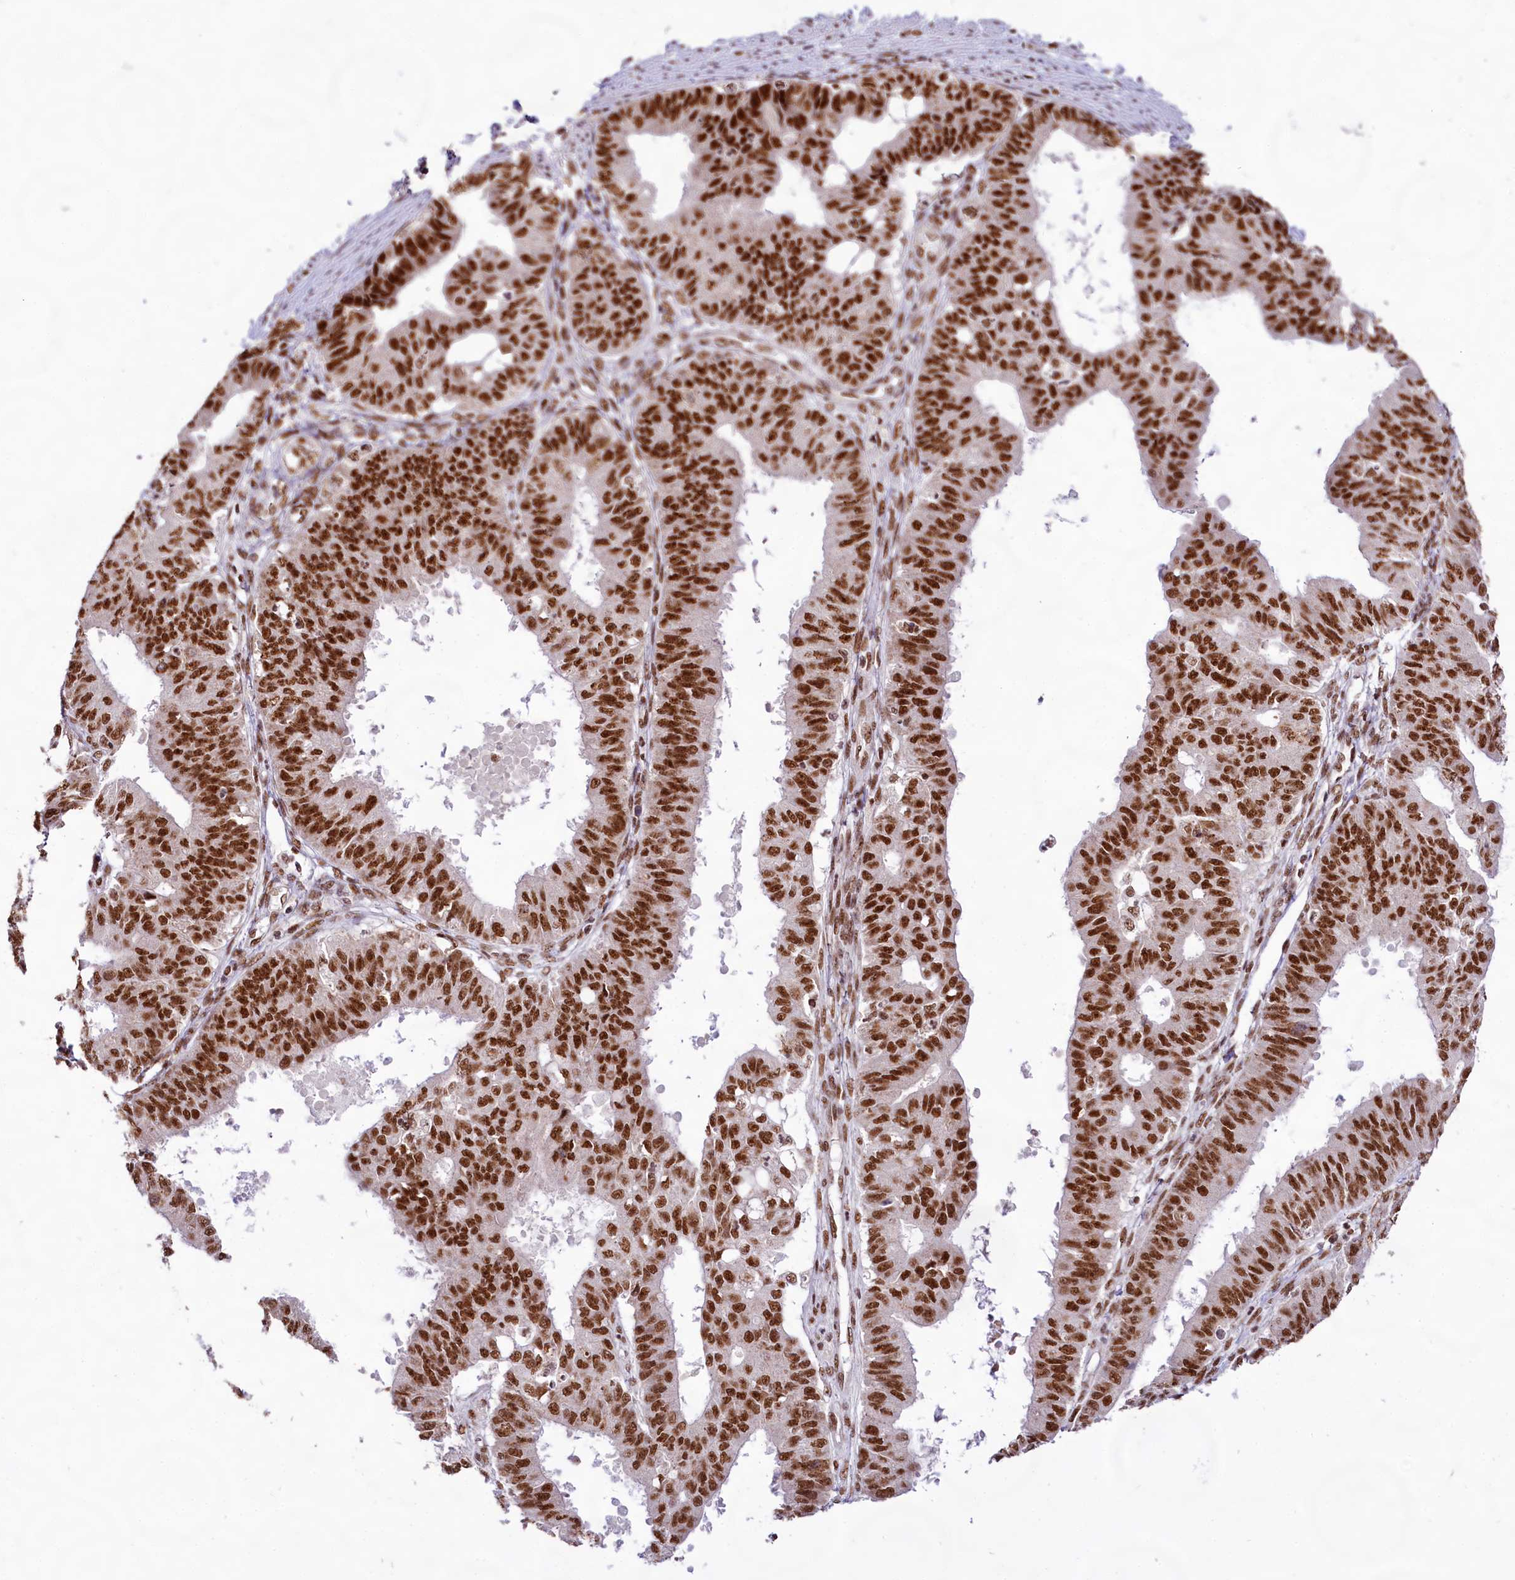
{"staining": {"intensity": "strong", "quantity": ">75%", "location": "nuclear"}, "tissue": "ovarian cancer", "cell_type": "Tumor cells", "image_type": "cancer", "snomed": [{"axis": "morphology", "description": "Carcinoma, endometroid"}, {"axis": "topography", "description": "Appendix"}, {"axis": "topography", "description": "Ovary"}], "caption": "This histopathology image exhibits ovarian cancer stained with IHC to label a protein in brown. The nuclear of tumor cells show strong positivity for the protein. Nuclei are counter-stained blue.", "gene": "HIRA", "patient": {"sex": "female", "age": 42}}